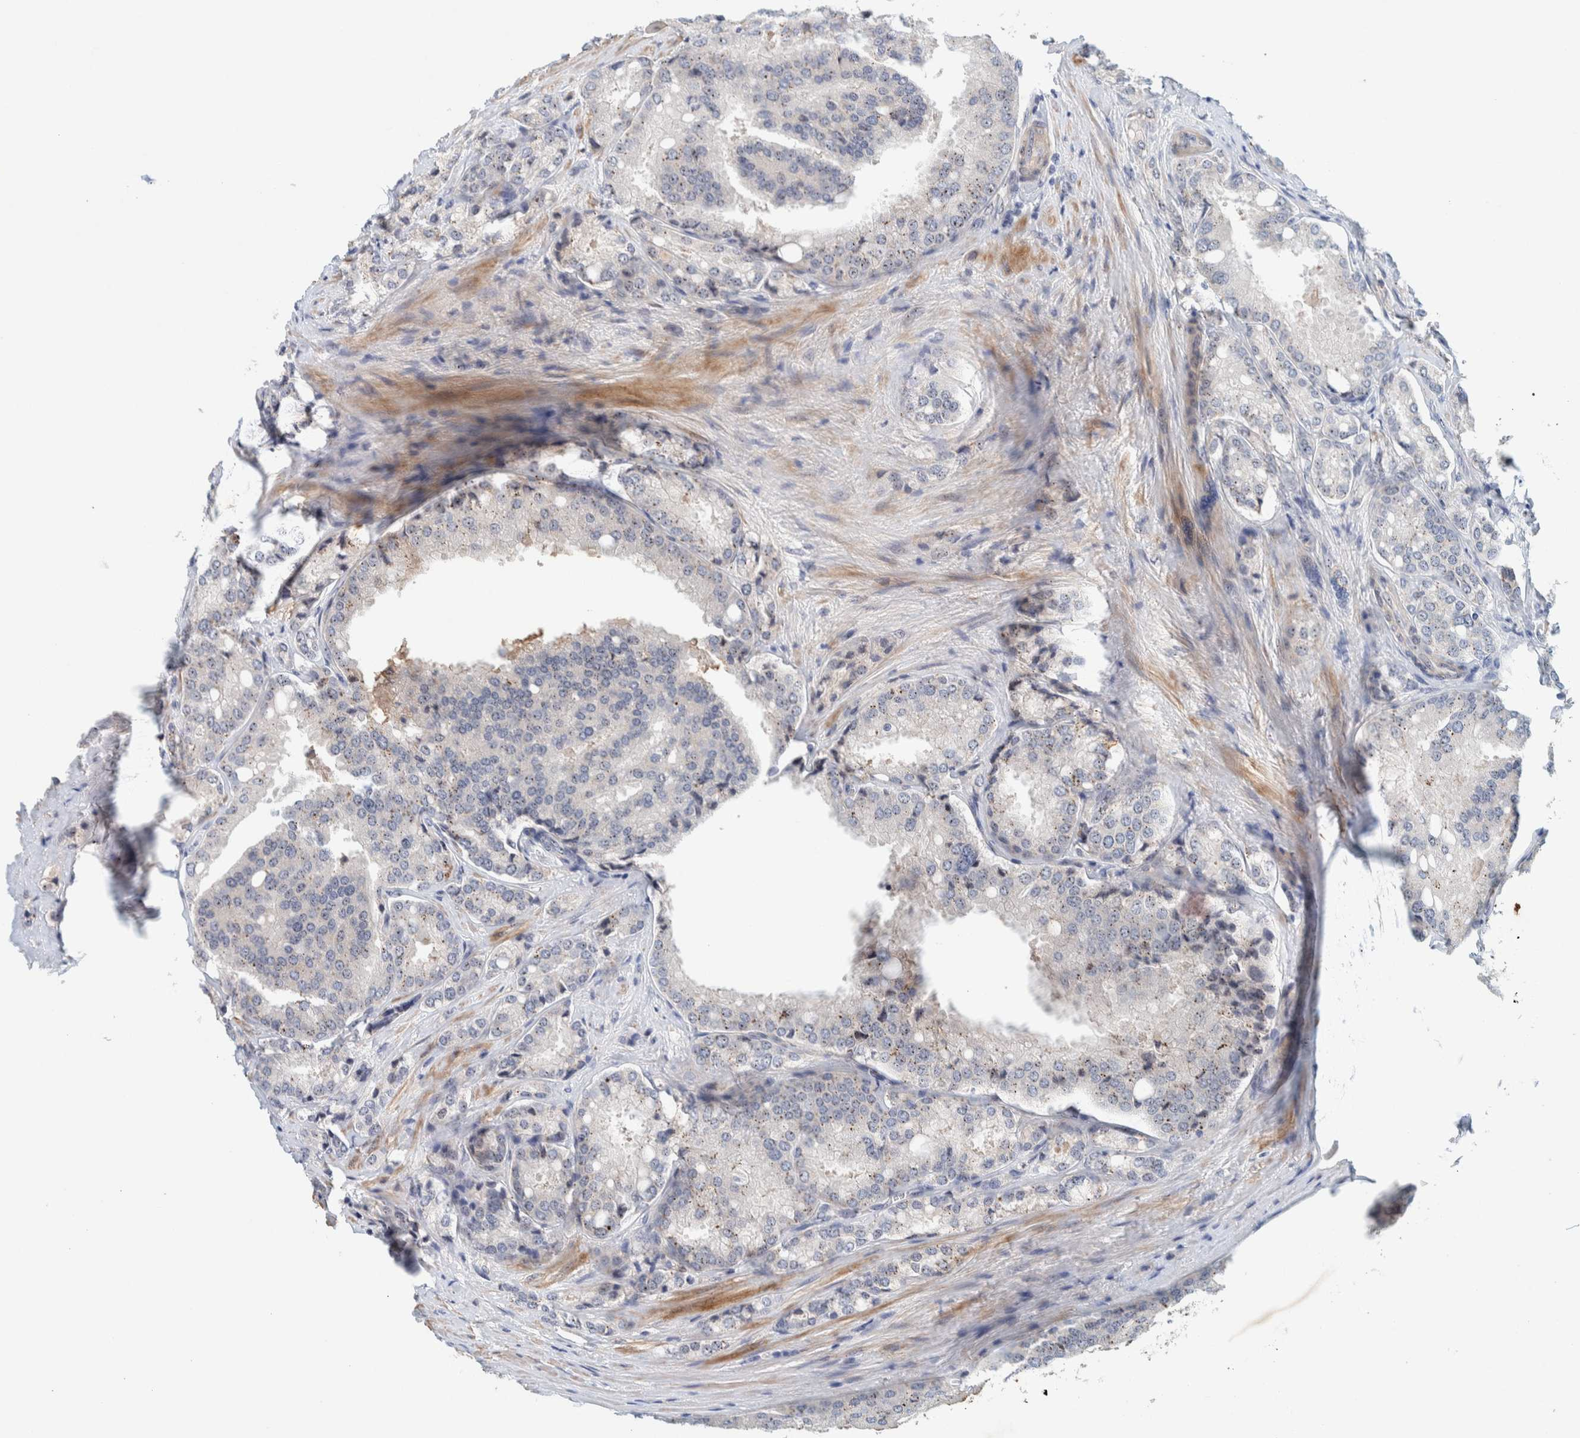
{"staining": {"intensity": "moderate", "quantity": "25%-75%", "location": "nuclear"}, "tissue": "prostate cancer", "cell_type": "Tumor cells", "image_type": "cancer", "snomed": [{"axis": "morphology", "description": "Adenocarcinoma, High grade"}, {"axis": "topography", "description": "Prostate"}], "caption": "This photomicrograph shows prostate cancer (high-grade adenocarcinoma) stained with immunohistochemistry (IHC) to label a protein in brown. The nuclear of tumor cells show moderate positivity for the protein. Nuclei are counter-stained blue.", "gene": "NOL11", "patient": {"sex": "male", "age": 50}}